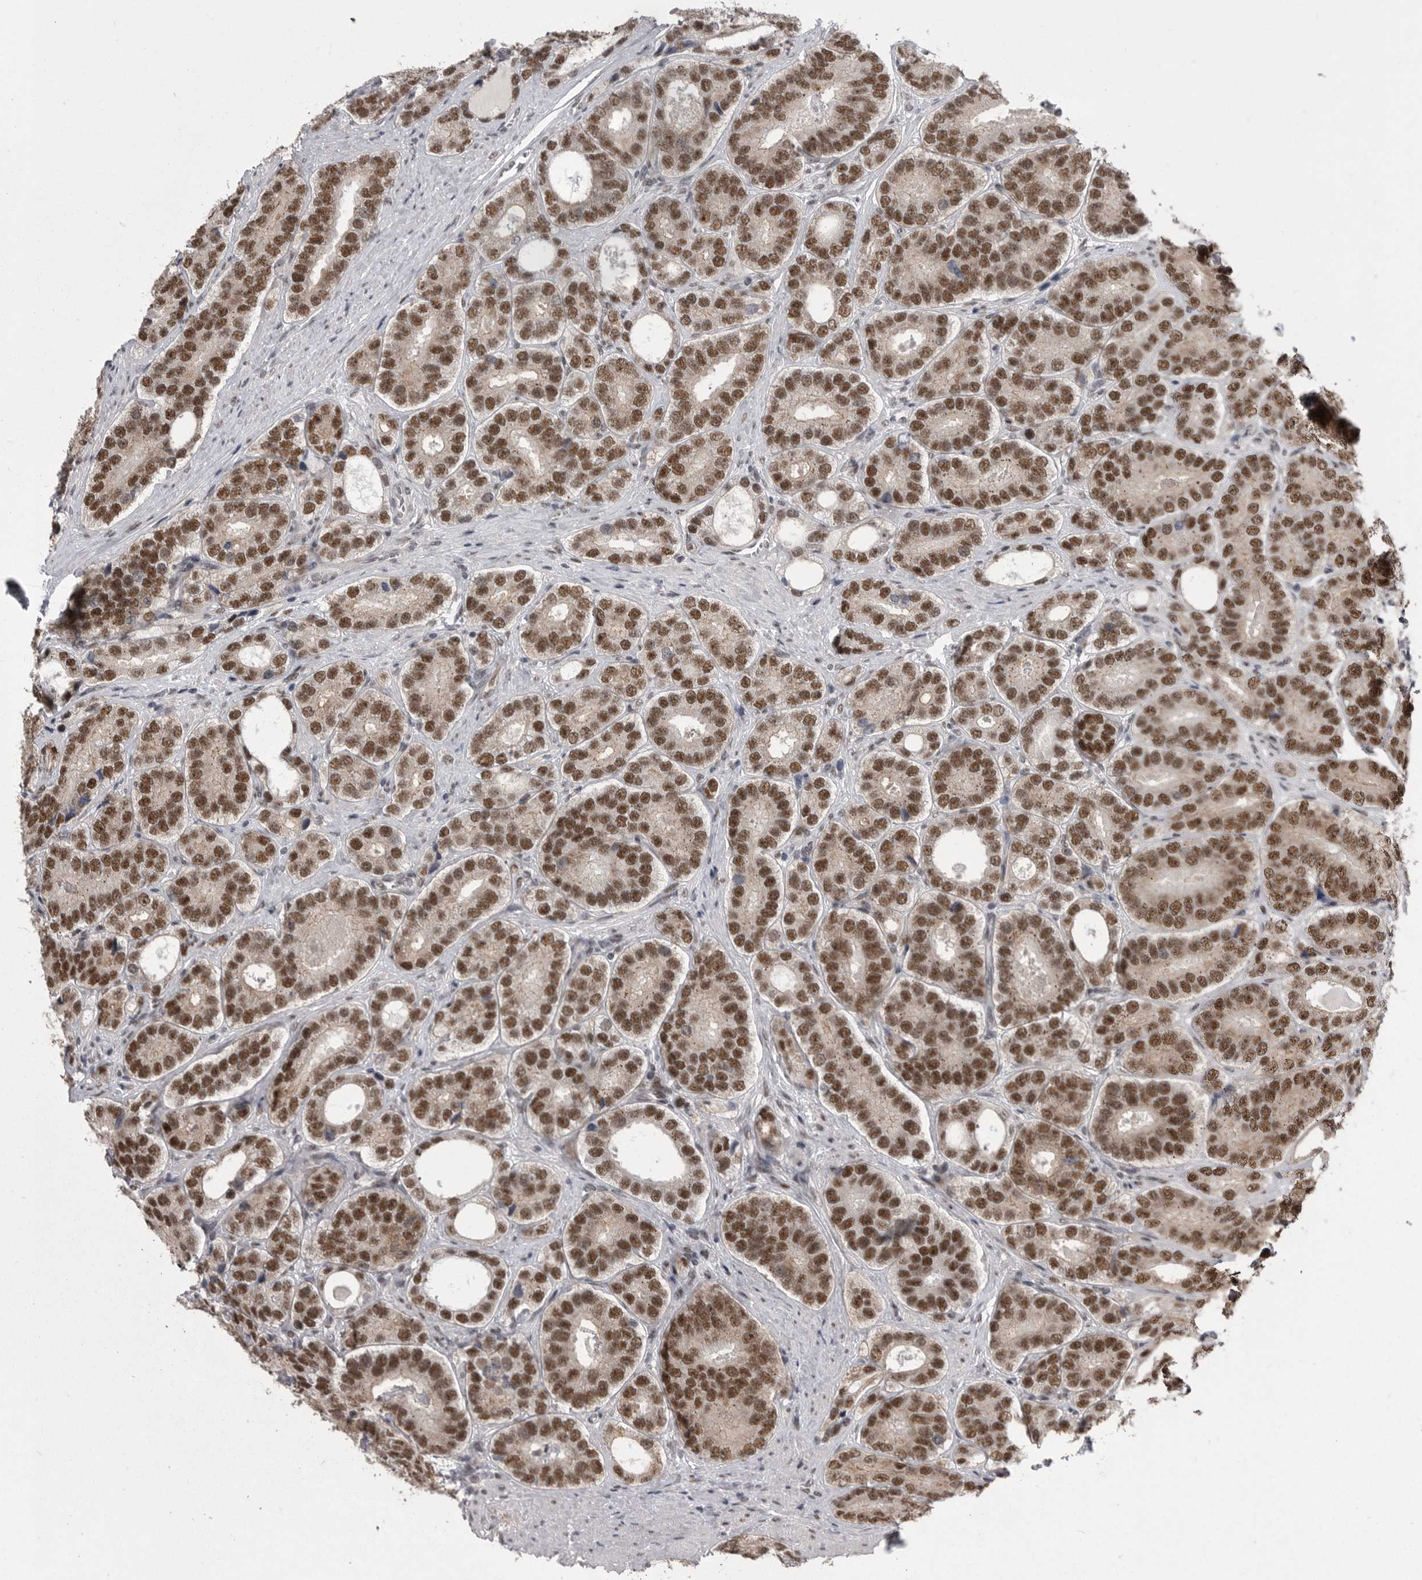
{"staining": {"intensity": "strong", "quantity": ">75%", "location": "nuclear"}, "tissue": "prostate cancer", "cell_type": "Tumor cells", "image_type": "cancer", "snomed": [{"axis": "morphology", "description": "Adenocarcinoma, High grade"}, {"axis": "topography", "description": "Prostate"}], "caption": "A photomicrograph of human prostate cancer stained for a protein demonstrates strong nuclear brown staining in tumor cells.", "gene": "MEPCE", "patient": {"sex": "male", "age": 56}}